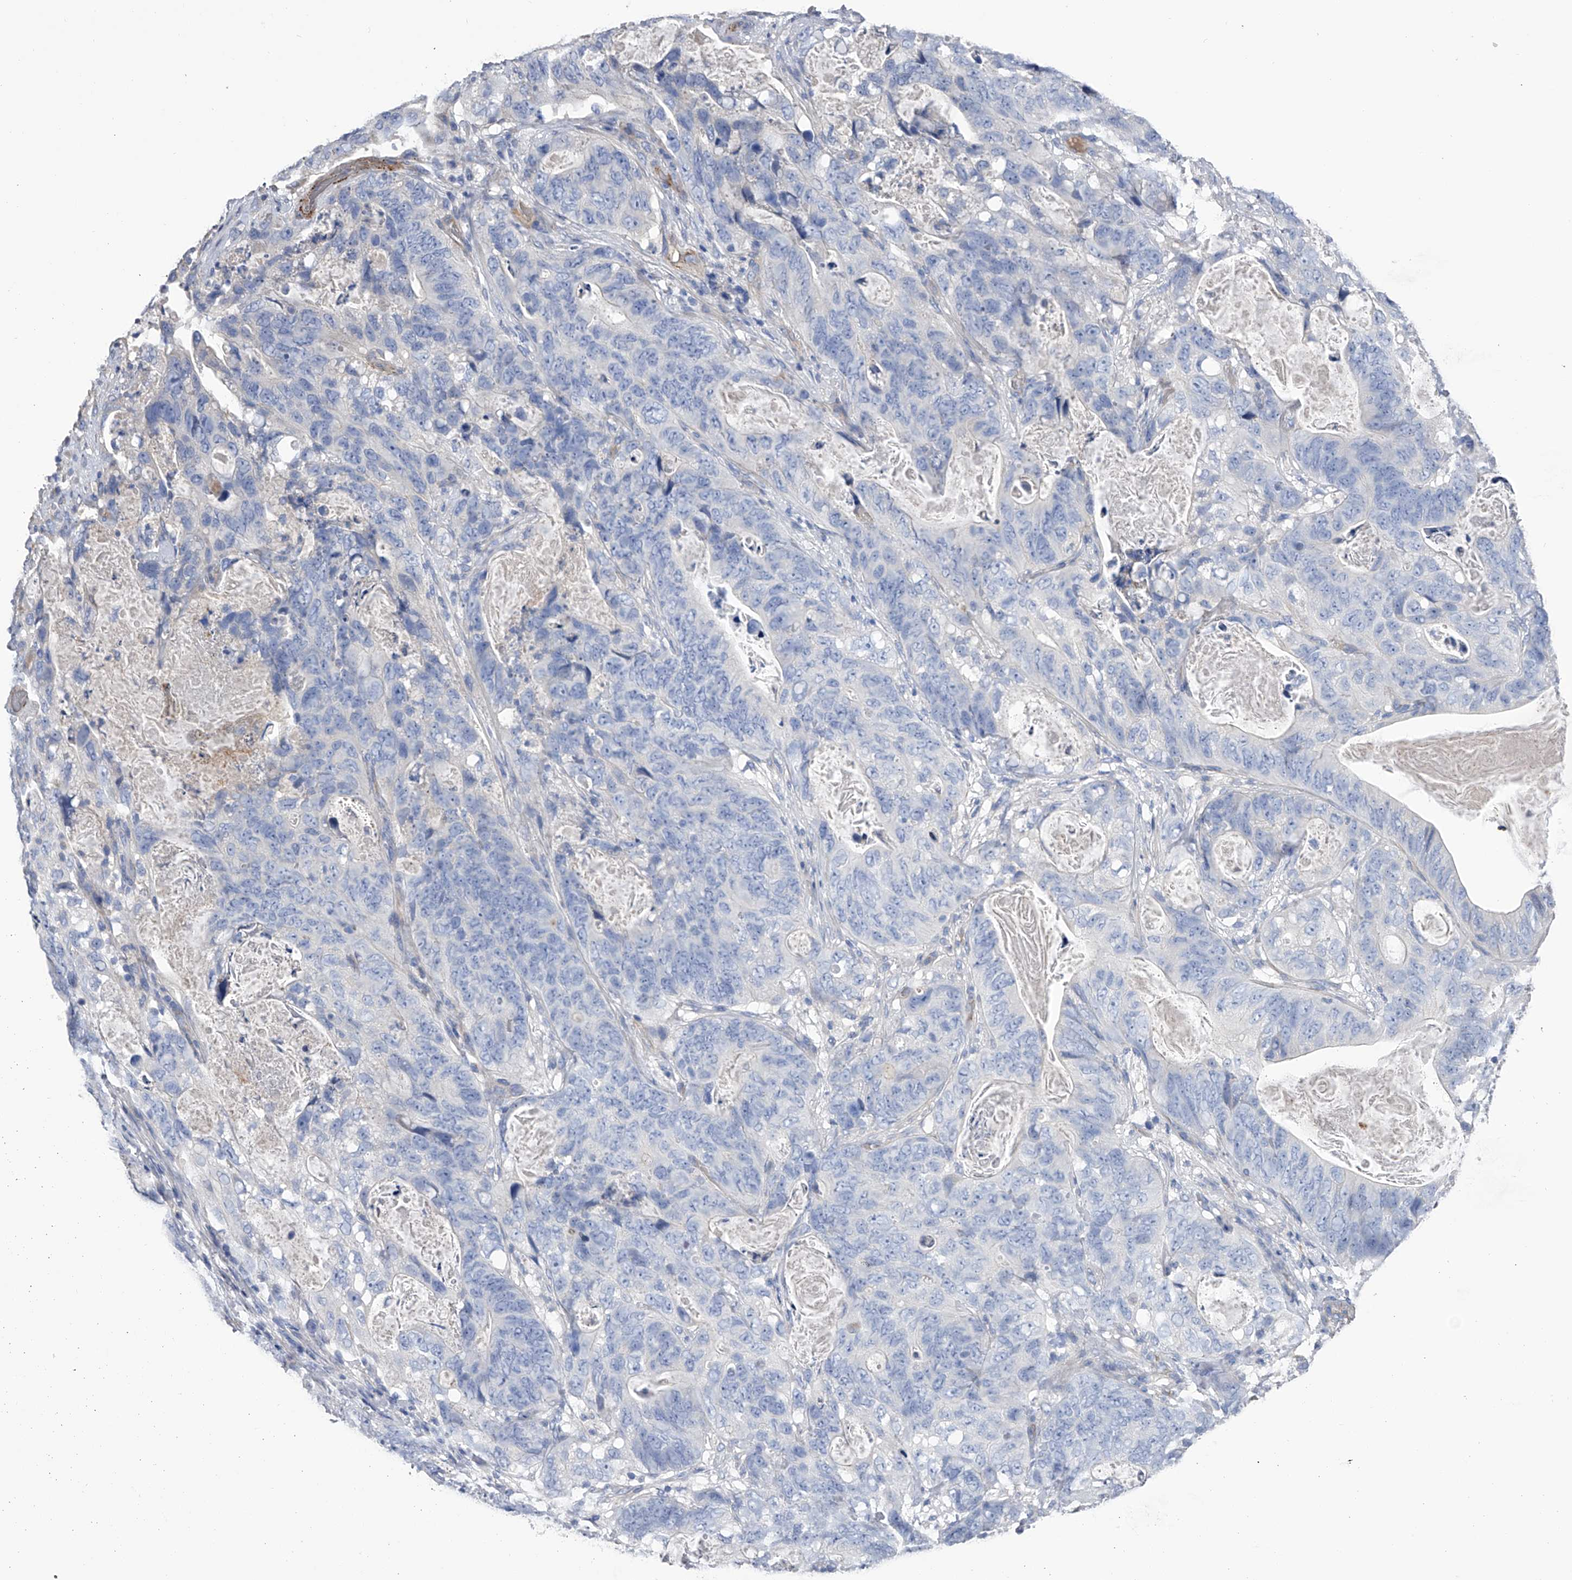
{"staining": {"intensity": "negative", "quantity": "none", "location": "none"}, "tissue": "stomach cancer", "cell_type": "Tumor cells", "image_type": "cancer", "snomed": [{"axis": "morphology", "description": "Normal tissue, NOS"}, {"axis": "morphology", "description": "Adenocarcinoma, NOS"}, {"axis": "topography", "description": "Stomach"}], "caption": "The histopathology image demonstrates no significant staining in tumor cells of stomach adenocarcinoma.", "gene": "RWDD2A", "patient": {"sex": "female", "age": 89}}